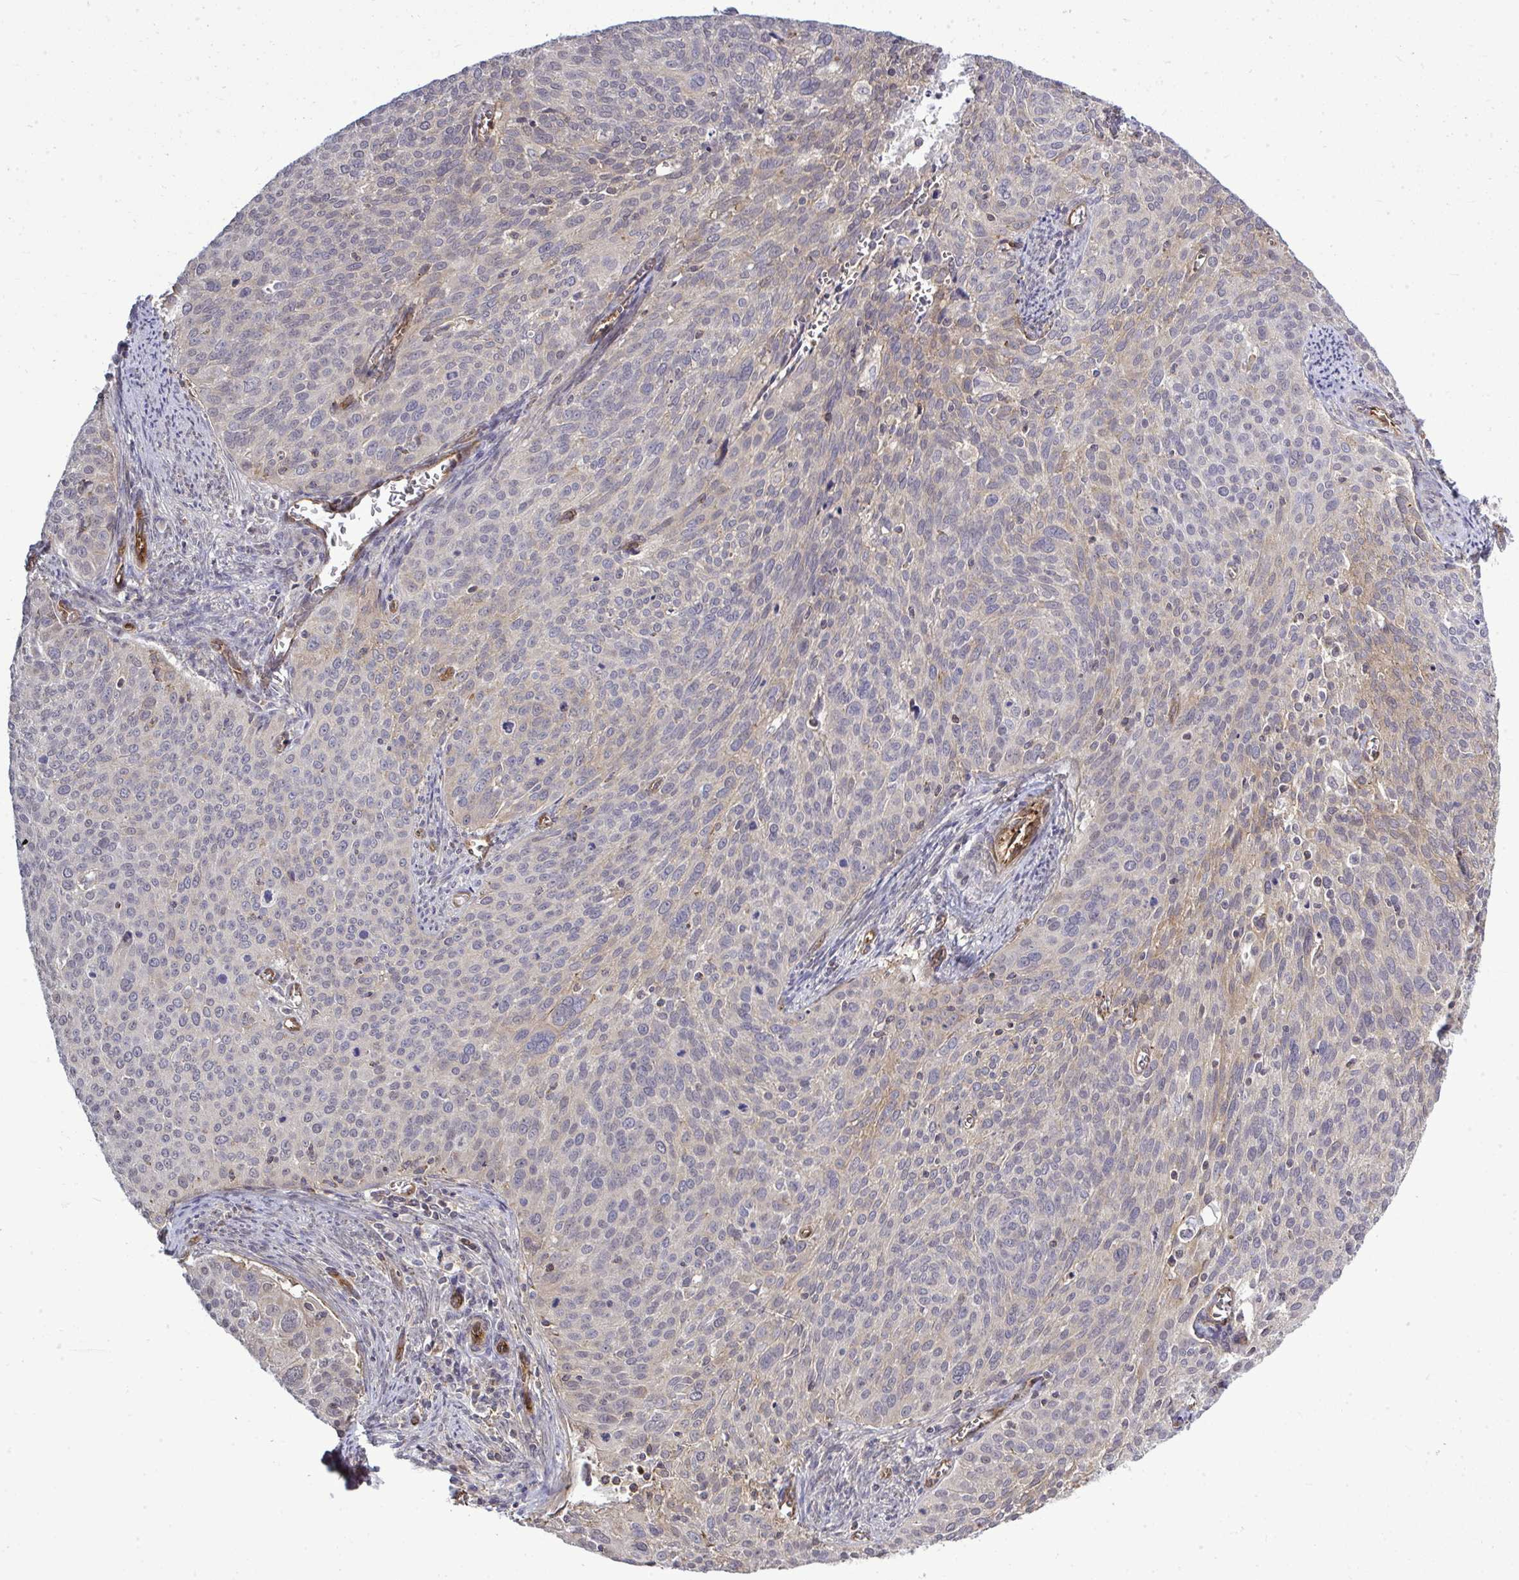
{"staining": {"intensity": "weak", "quantity": "<25%", "location": "cytoplasmic/membranous"}, "tissue": "cervical cancer", "cell_type": "Tumor cells", "image_type": "cancer", "snomed": [{"axis": "morphology", "description": "Squamous cell carcinoma, NOS"}, {"axis": "topography", "description": "Cervix"}], "caption": "IHC histopathology image of neoplastic tissue: human cervical squamous cell carcinoma stained with DAB exhibits no significant protein expression in tumor cells. (DAB (3,3'-diaminobenzidine) immunohistochemistry (IHC) with hematoxylin counter stain).", "gene": "FUT10", "patient": {"sex": "female", "age": 39}}